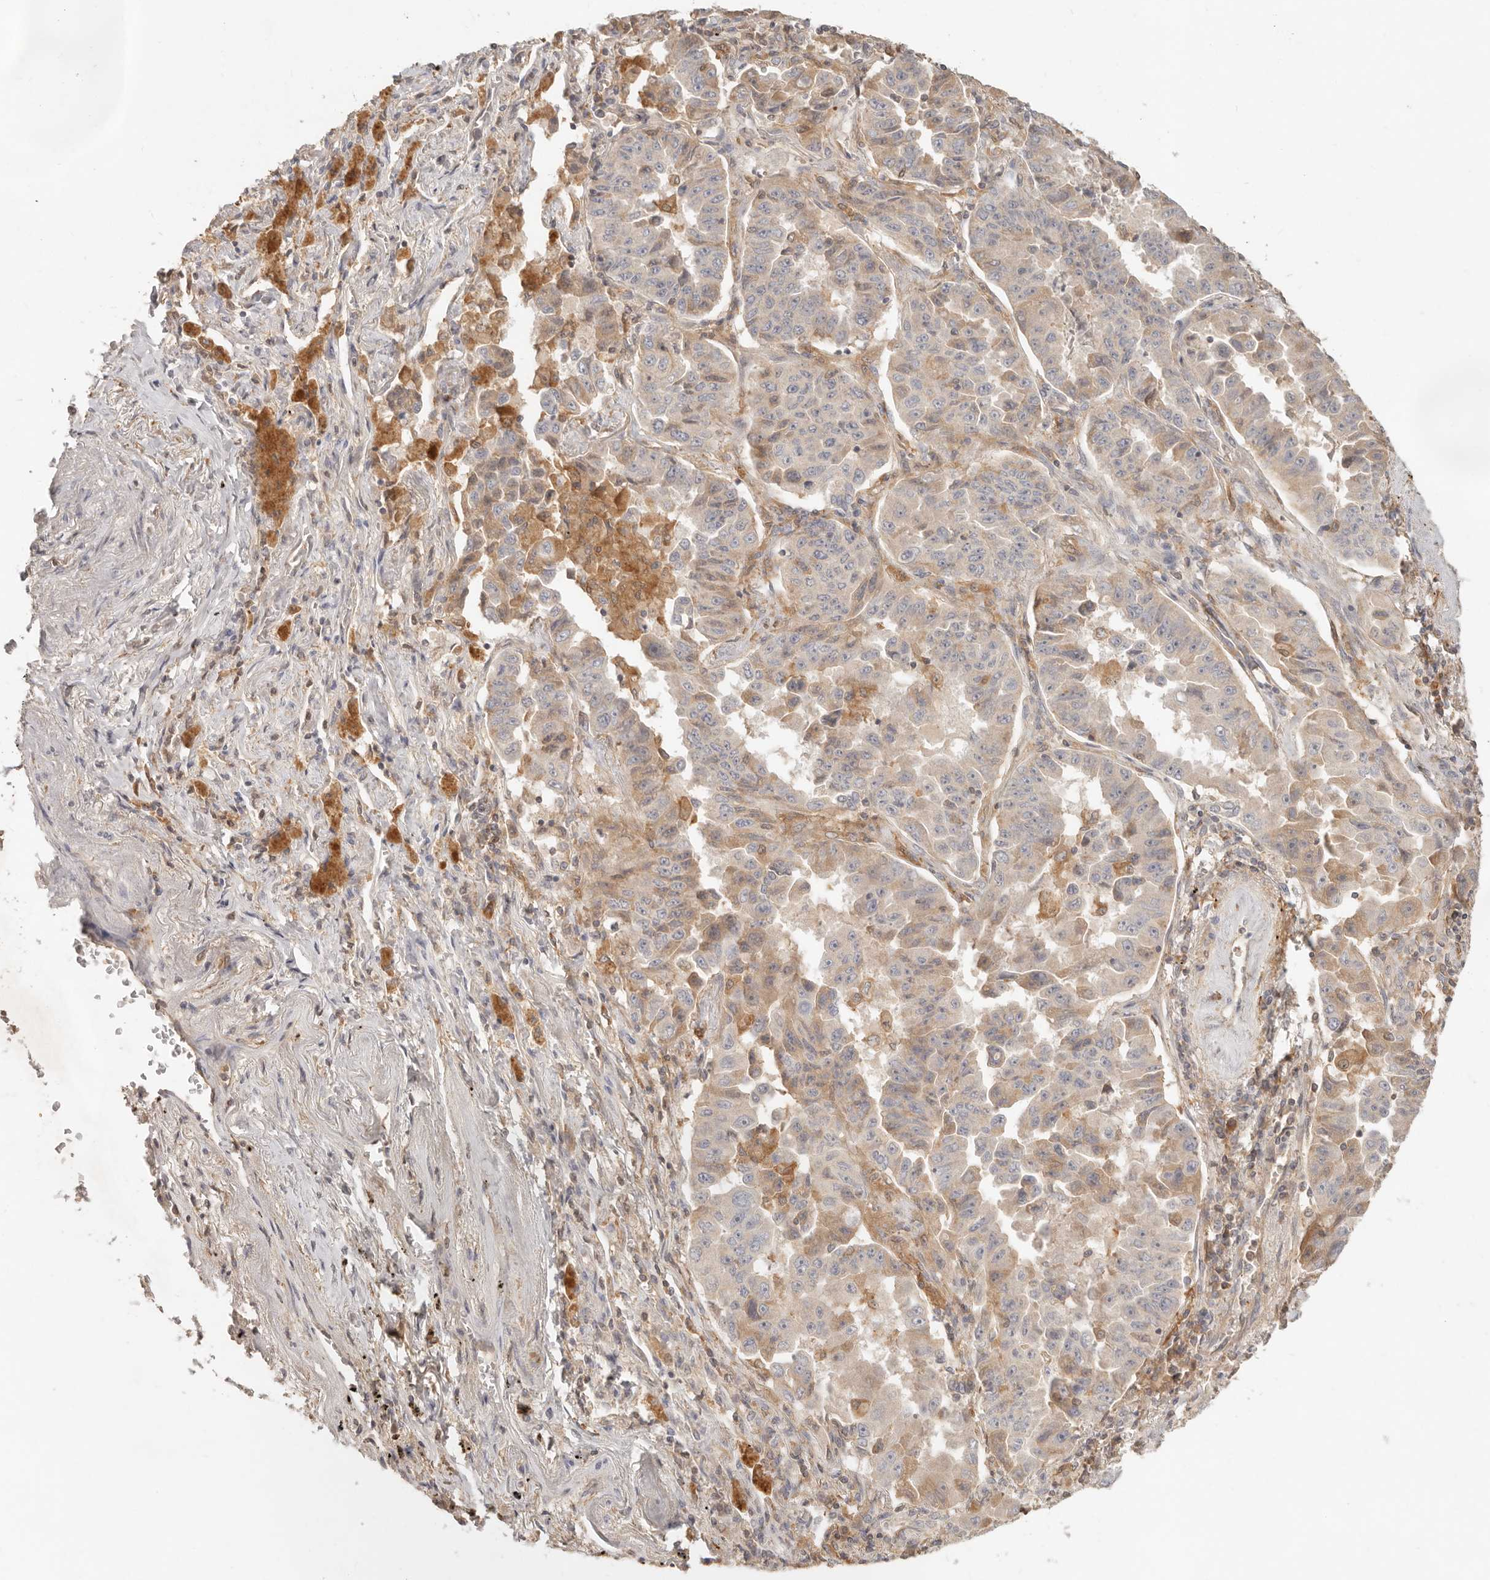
{"staining": {"intensity": "weak", "quantity": "25%-75%", "location": "cytoplasmic/membranous"}, "tissue": "lung cancer", "cell_type": "Tumor cells", "image_type": "cancer", "snomed": [{"axis": "morphology", "description": "Adenocarcinoma, NOS"}, {"axis": "topography", "description": "Lung"}], "caption": "Immunohistochemistry of adenocarcinoma (lung) shows low levels of weak cytoplasmic/membranous positivity in about 25%-75% of tumor cells.", "gene": "NECAP2", "patient": {"sex": "female", "age": 51}}